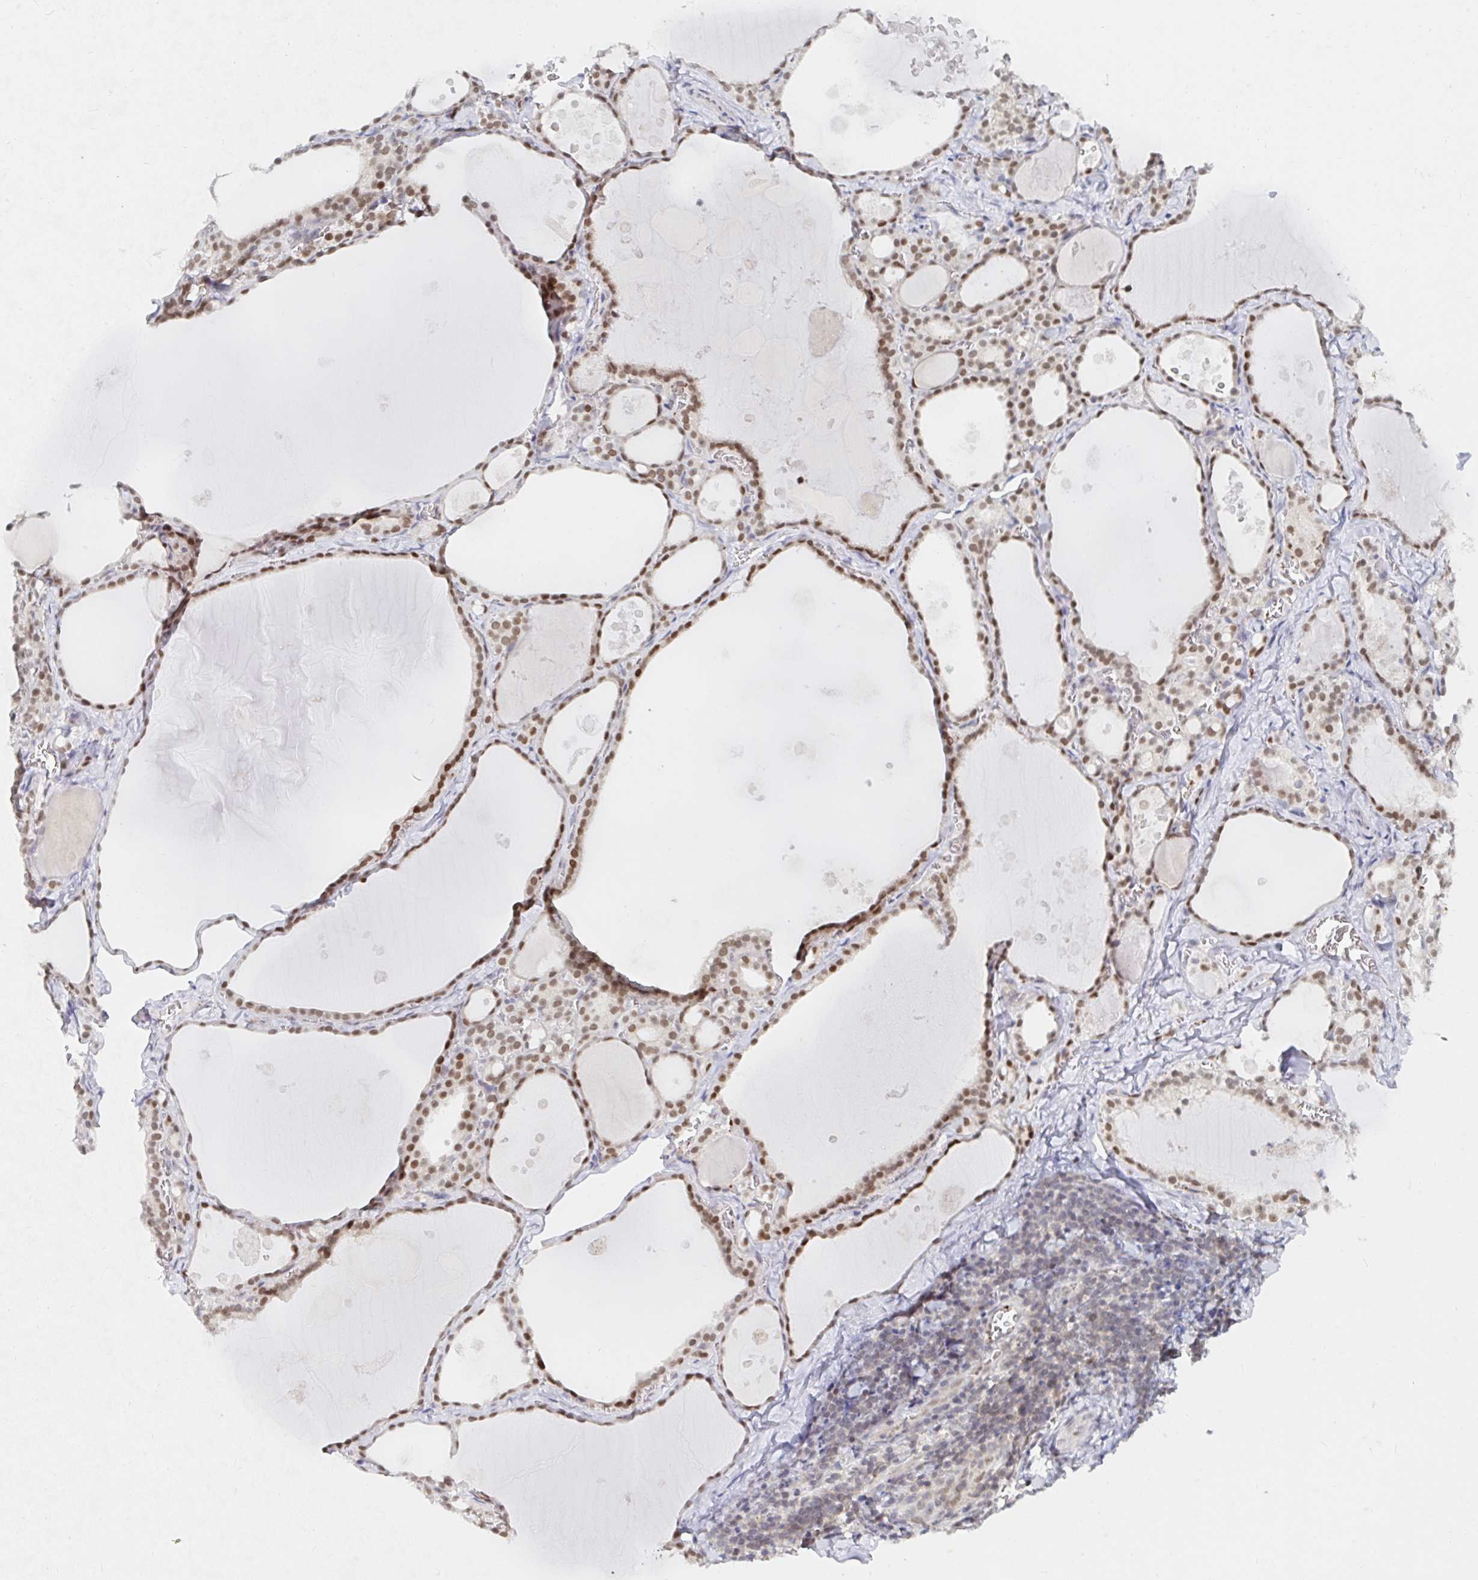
{"staining": {"intensity": "moderate", "quantity": ">75%", "location": "nuclear"}, "tissue": "thyroid gland", "cell_type": "Glandular cells", "image_type": "normal", "snomed": [{"axis": "morphology", "description": "Normal tissue, NOS"}, {"axis": "topography", "description": "Thyroid gland"}], "caption": "Glandular cells demonstrate medium levels of moderate nuclear expression in approximately >75% of cells in unremarkable thyroid gland. (DAB IHC with brightfield microscopy, high magnification).", "gene": "CHD2", "patient": {"sex": "male", "age": 56}}